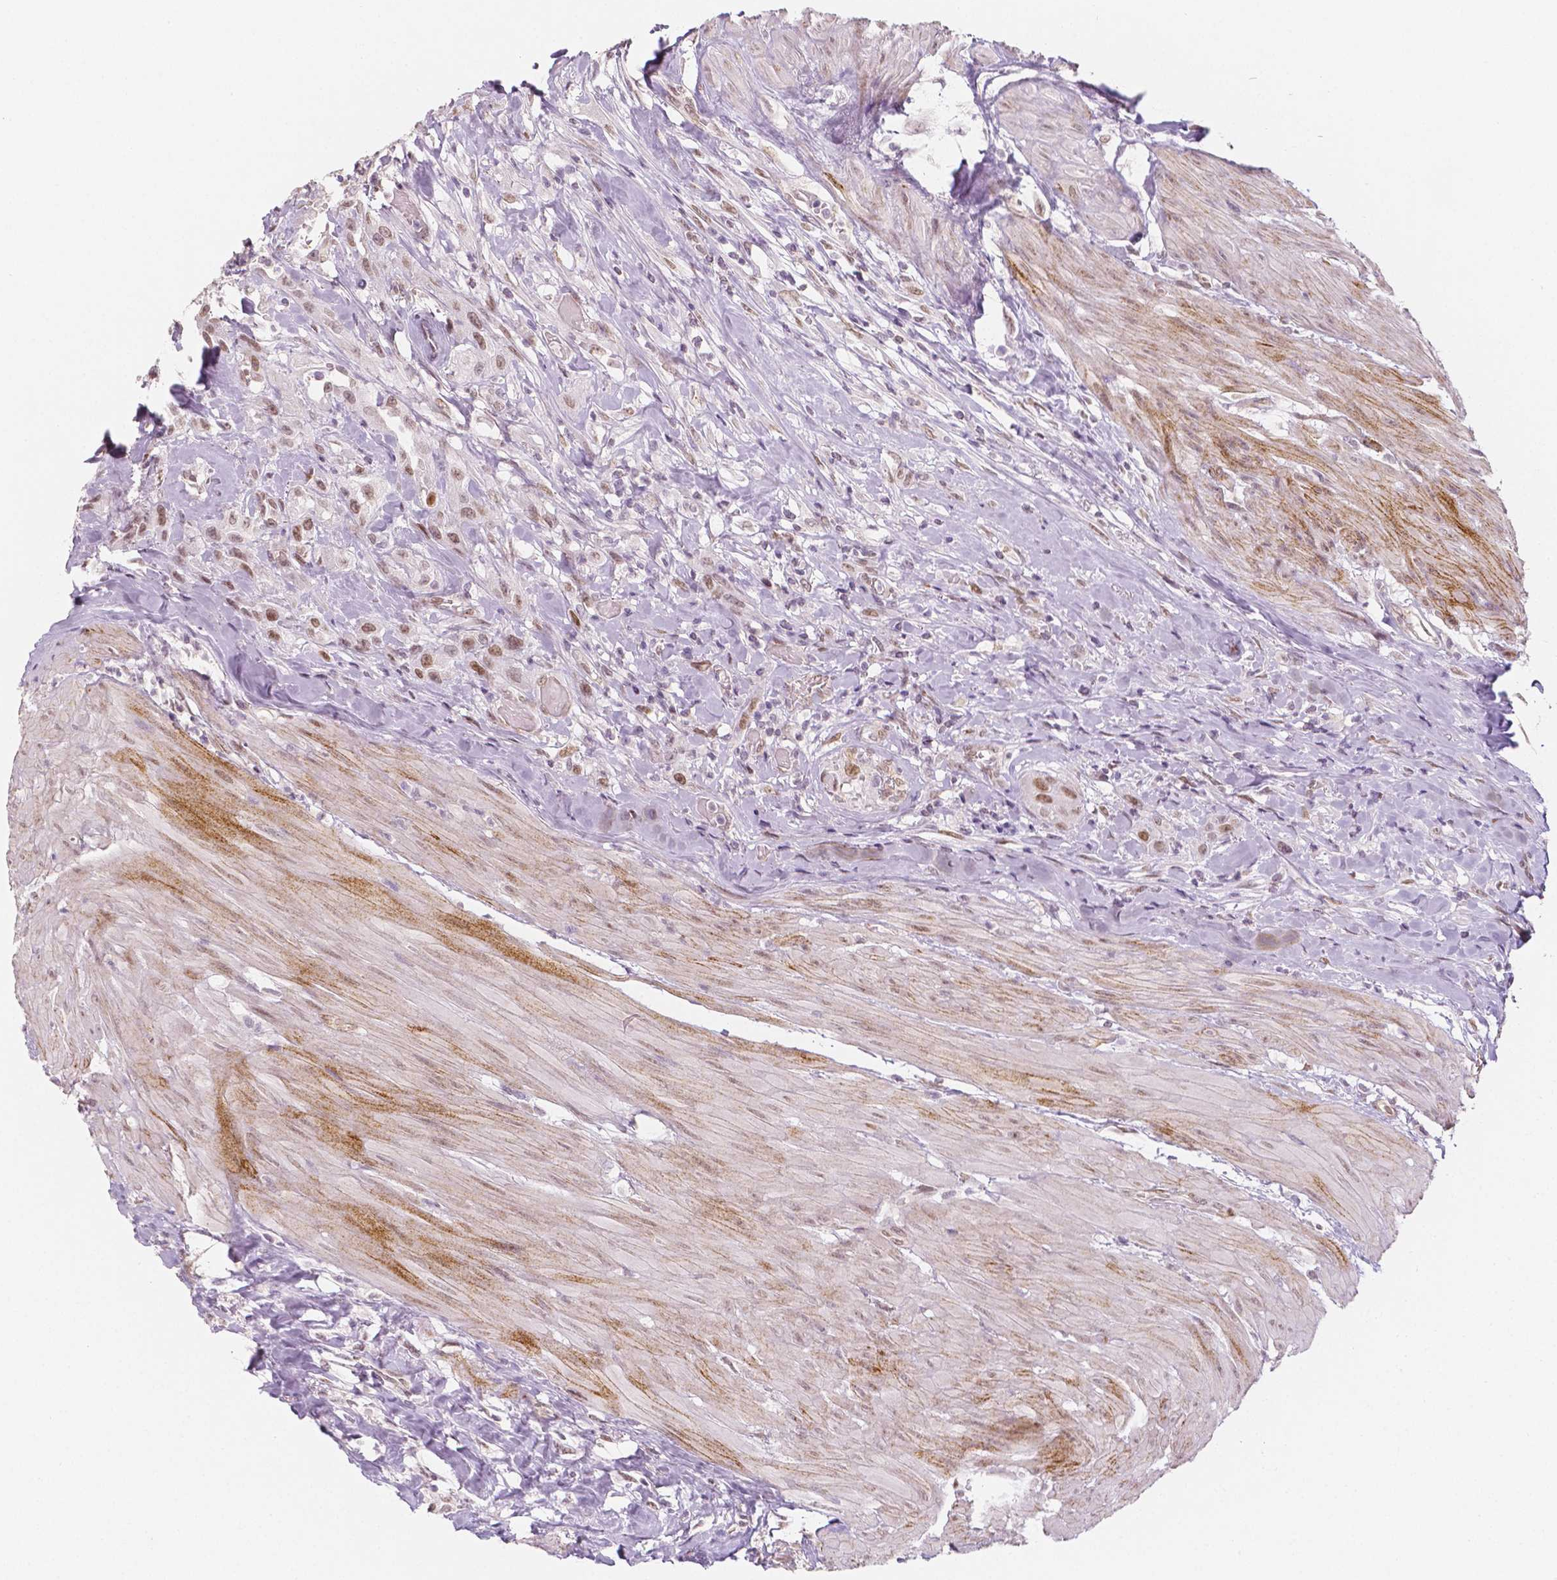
{"staining": {"intensity": "moderate", "quantity": ">75%", "location": "nuclear"}, "tissue": "urothelial cancer", "cell_type": "Tumor cells", "image_type": "cancer", "snomed": [{"axis": "morphology", "description": "Urothelial carcinoma, High grade"}, {"axis": "topography", "description": "Urinary bladder"}], "caption": "IHC photomicrograph of neoplastic tissue: urothelial carcinoma (high-grade) stained using immunohistochemistry reveals medium levels of moderate protein expression localized specifically in the nuclear of tumor cells, appearing as a nuclear brown color.", "gene": "KDM5B", "patient": {"sex": "male", "age": 79}}